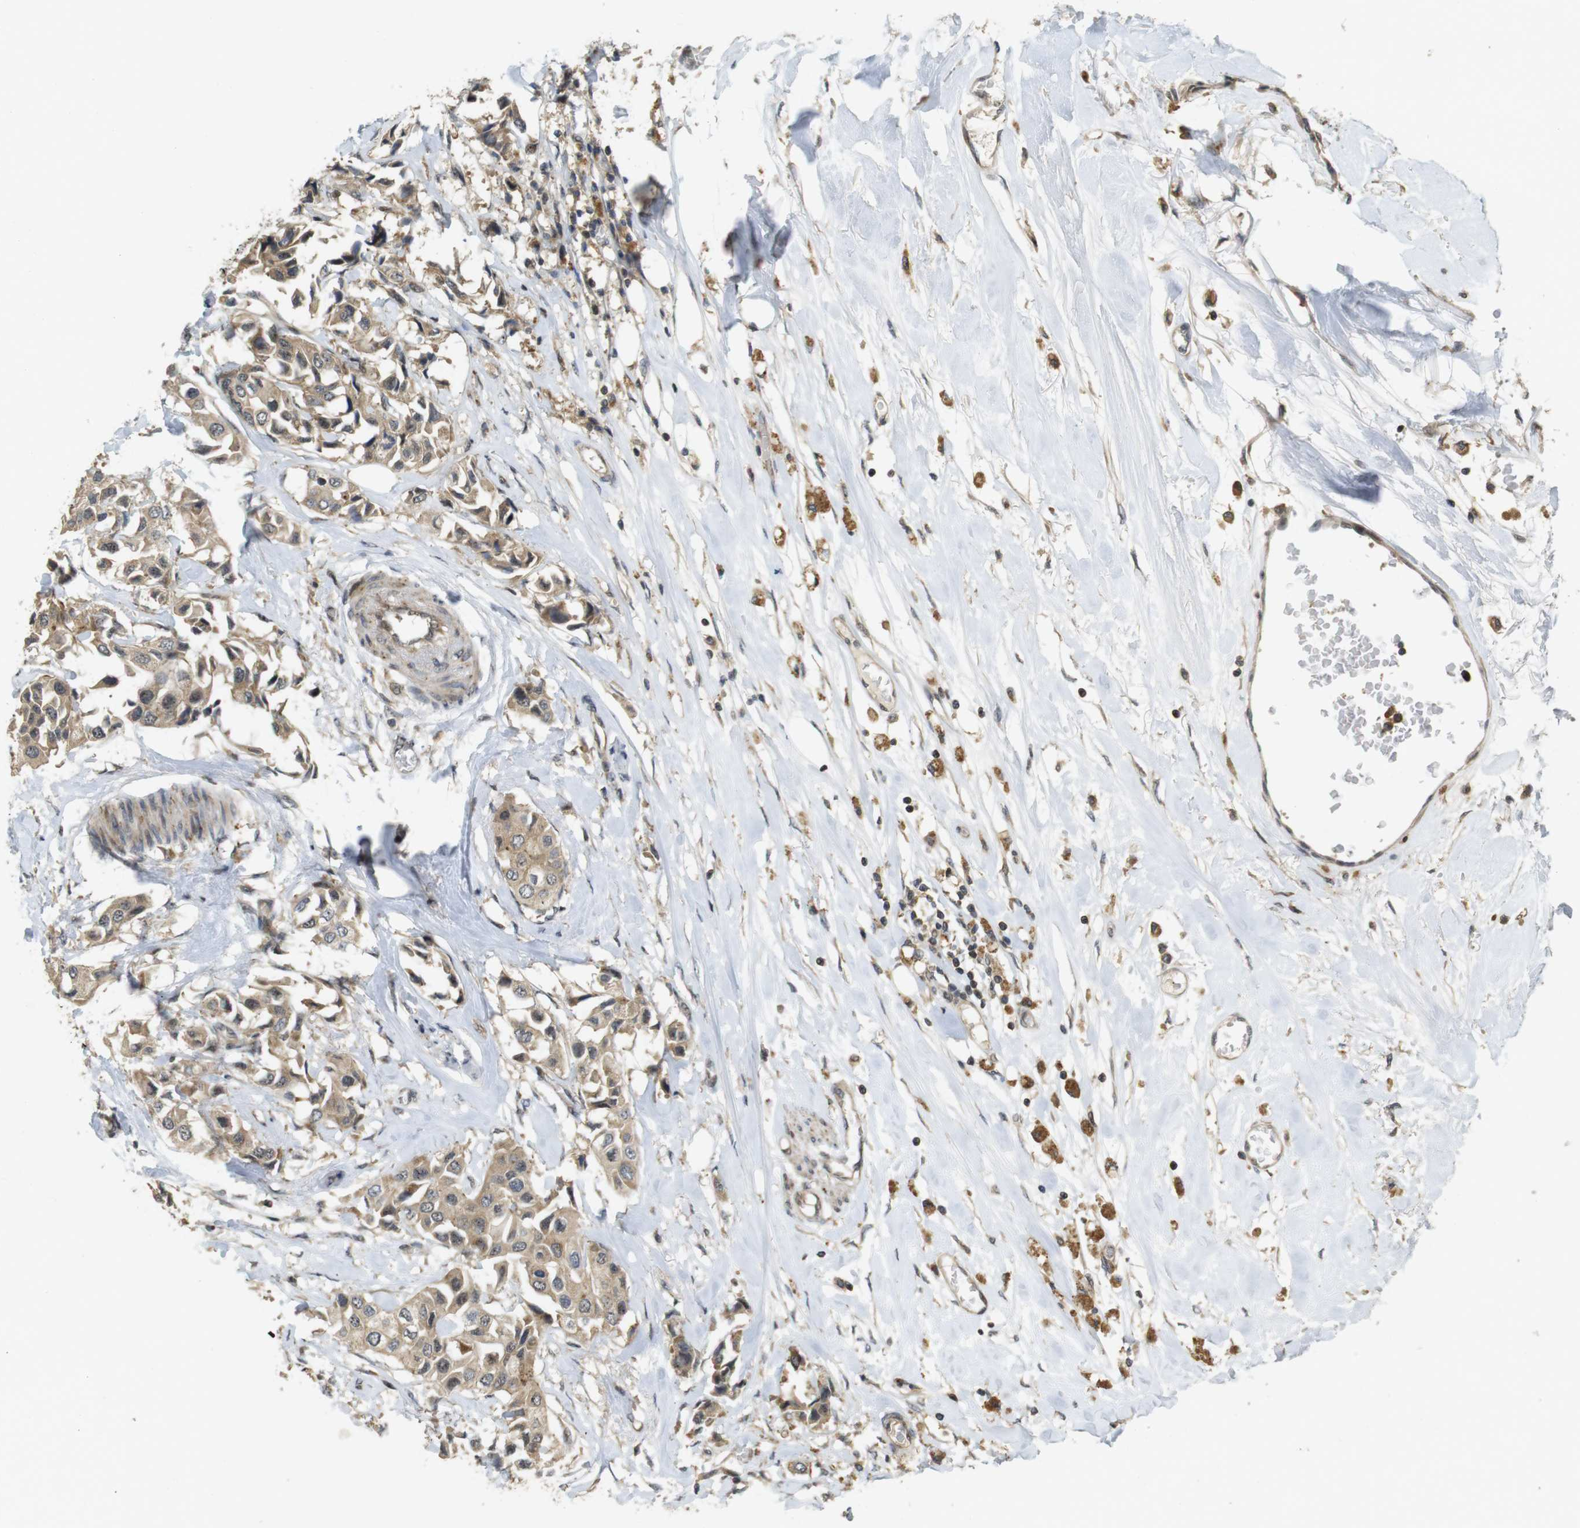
{"staining": {"intensity": "moderate", "quantity": ">75%", "location": "cytoplasmic/membranous"}, "tissue": "breast cancer", "cell_type": "Tumor cells", "image_type": "cancer", "snomed": [{"axis": "morphology", "description": "Duct carcinoma"}, {"axis": "topography", "description": "Breast"}], "caption": "A high-resolution image shows immunohistochemistry (IHC) staining of infiltrating ductal carcinoma (breast), which shows moderate cytoplasmic/membranous staining in about >75% of tumor cells. (DAB IHC with brightfield microscopy, high magnification).", "gene": "TMX3", "patient": {"sex": "female", "age": 80}}